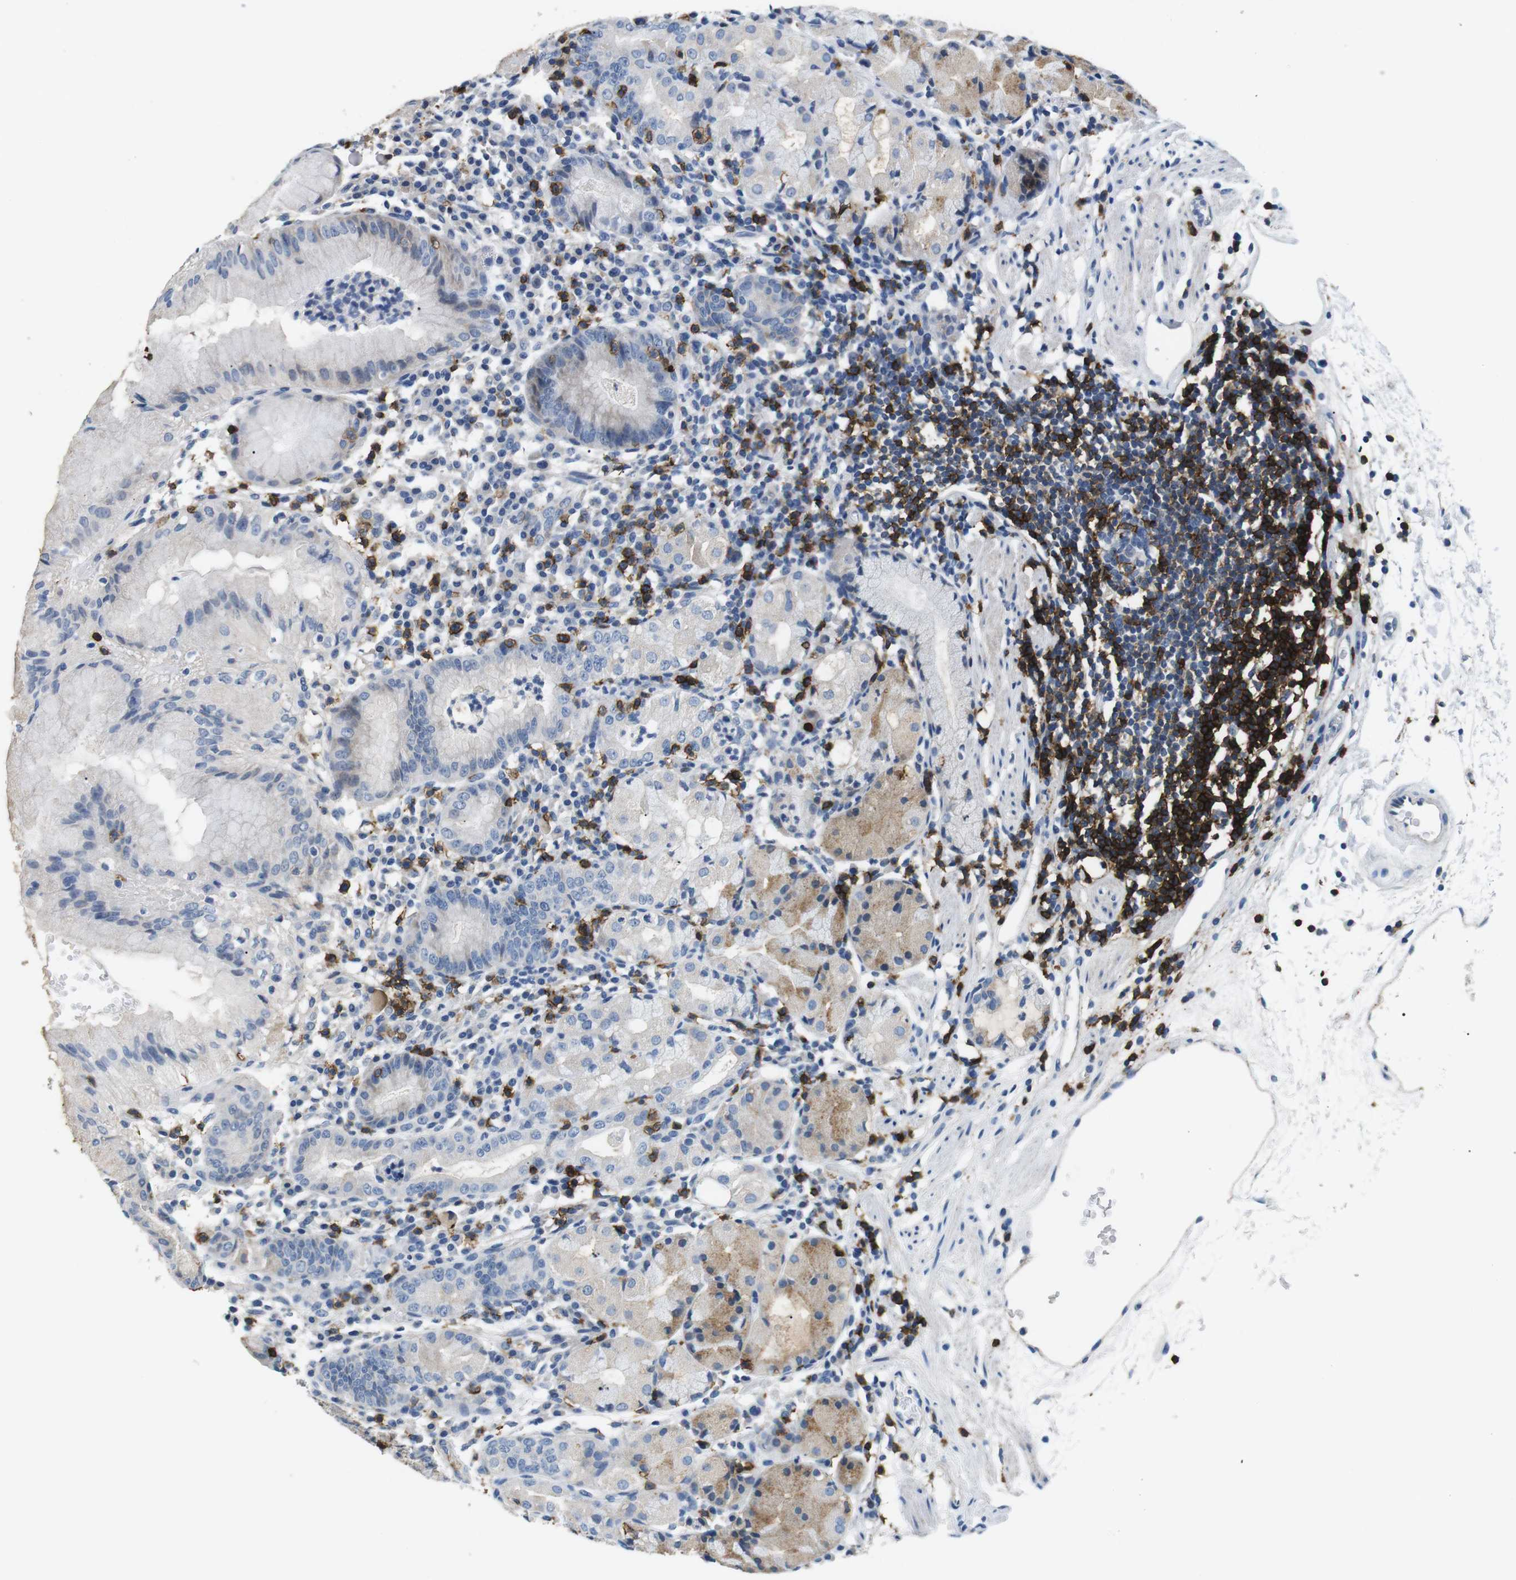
{"staining": {"intensity": "weak", "quantity": "<25%", "location": "cytoplasmic/membranous"}, "tissue": "stomach", "cell_type": "Glandular cells", "image_type": "normal", "snomed": [{"axis": "morphology", "description": "Normal tissue, NOS"}, {"axis": "topography", "description": "Stomach"}, {"axis": "topography", "description": "Stomach, lower"}], "caption": "DAB immunohistochemical staining of normal human stomach displays no significant staining in glandular cells.", "gene": "CD6", "patient": {"sex": "female", "age": 75}}